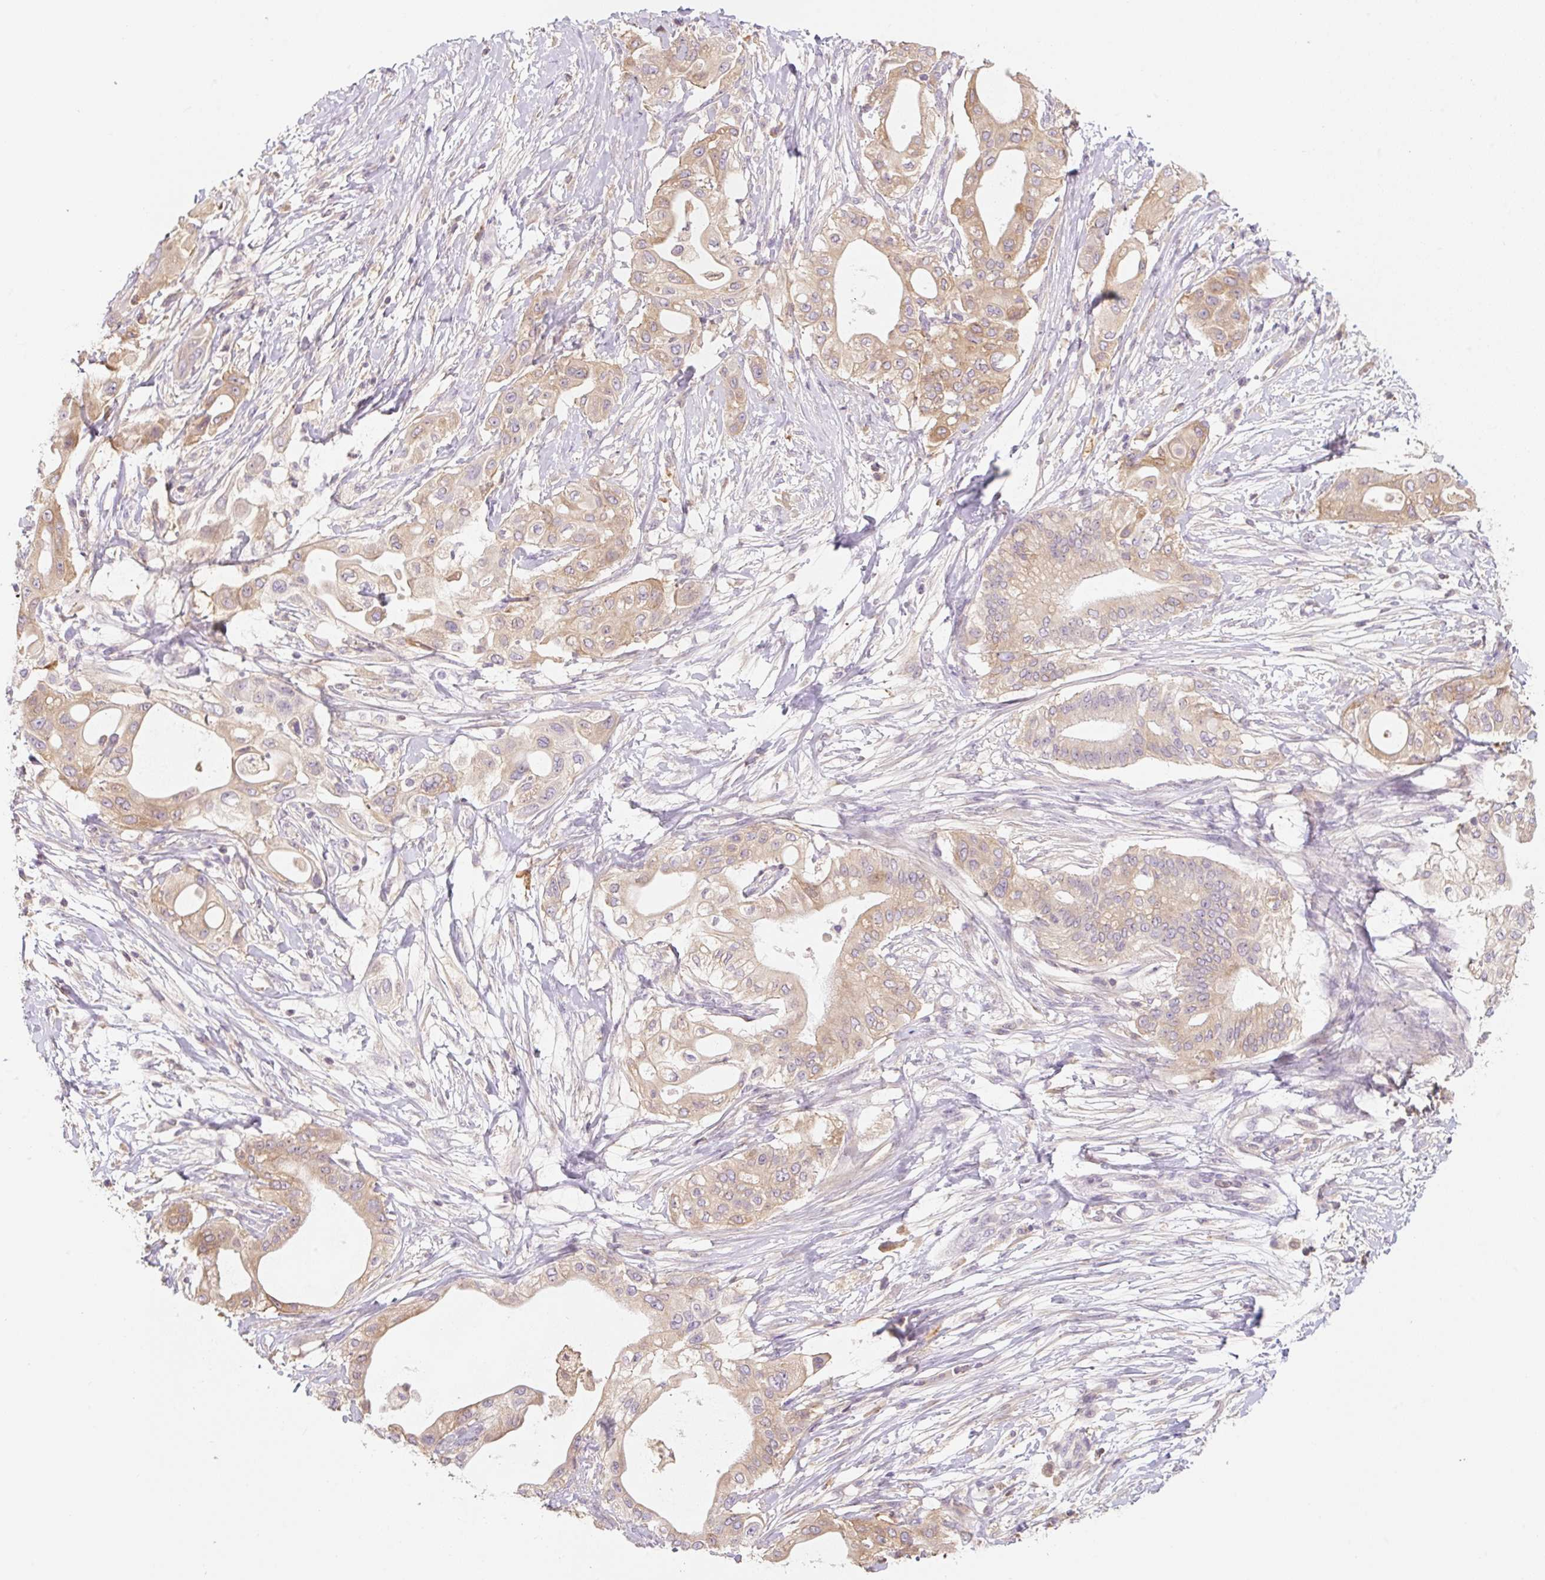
{"staining": {"intensity": "moderate", "quantity": ">75%", "location": "cytoplasmic/membranous"}, "tissue": "pancreatic cancer", "cell_type": "Tumor cells", "image_type": "cancer", "snomed": [{"axis": "morphology", "description": "Adenocarcinoma, NOS"}, {"axis": "topography", "description": "Pancreas"}], "caption": "About >75% of tumor cells in human adenocarcinoma (pancreatic) show moderate cytoplasmic/membranous protein staining as visualized by brown immunohistochemical staining.", "gene": "MIA2", "patient": {"sex": "male", "age": 68}}